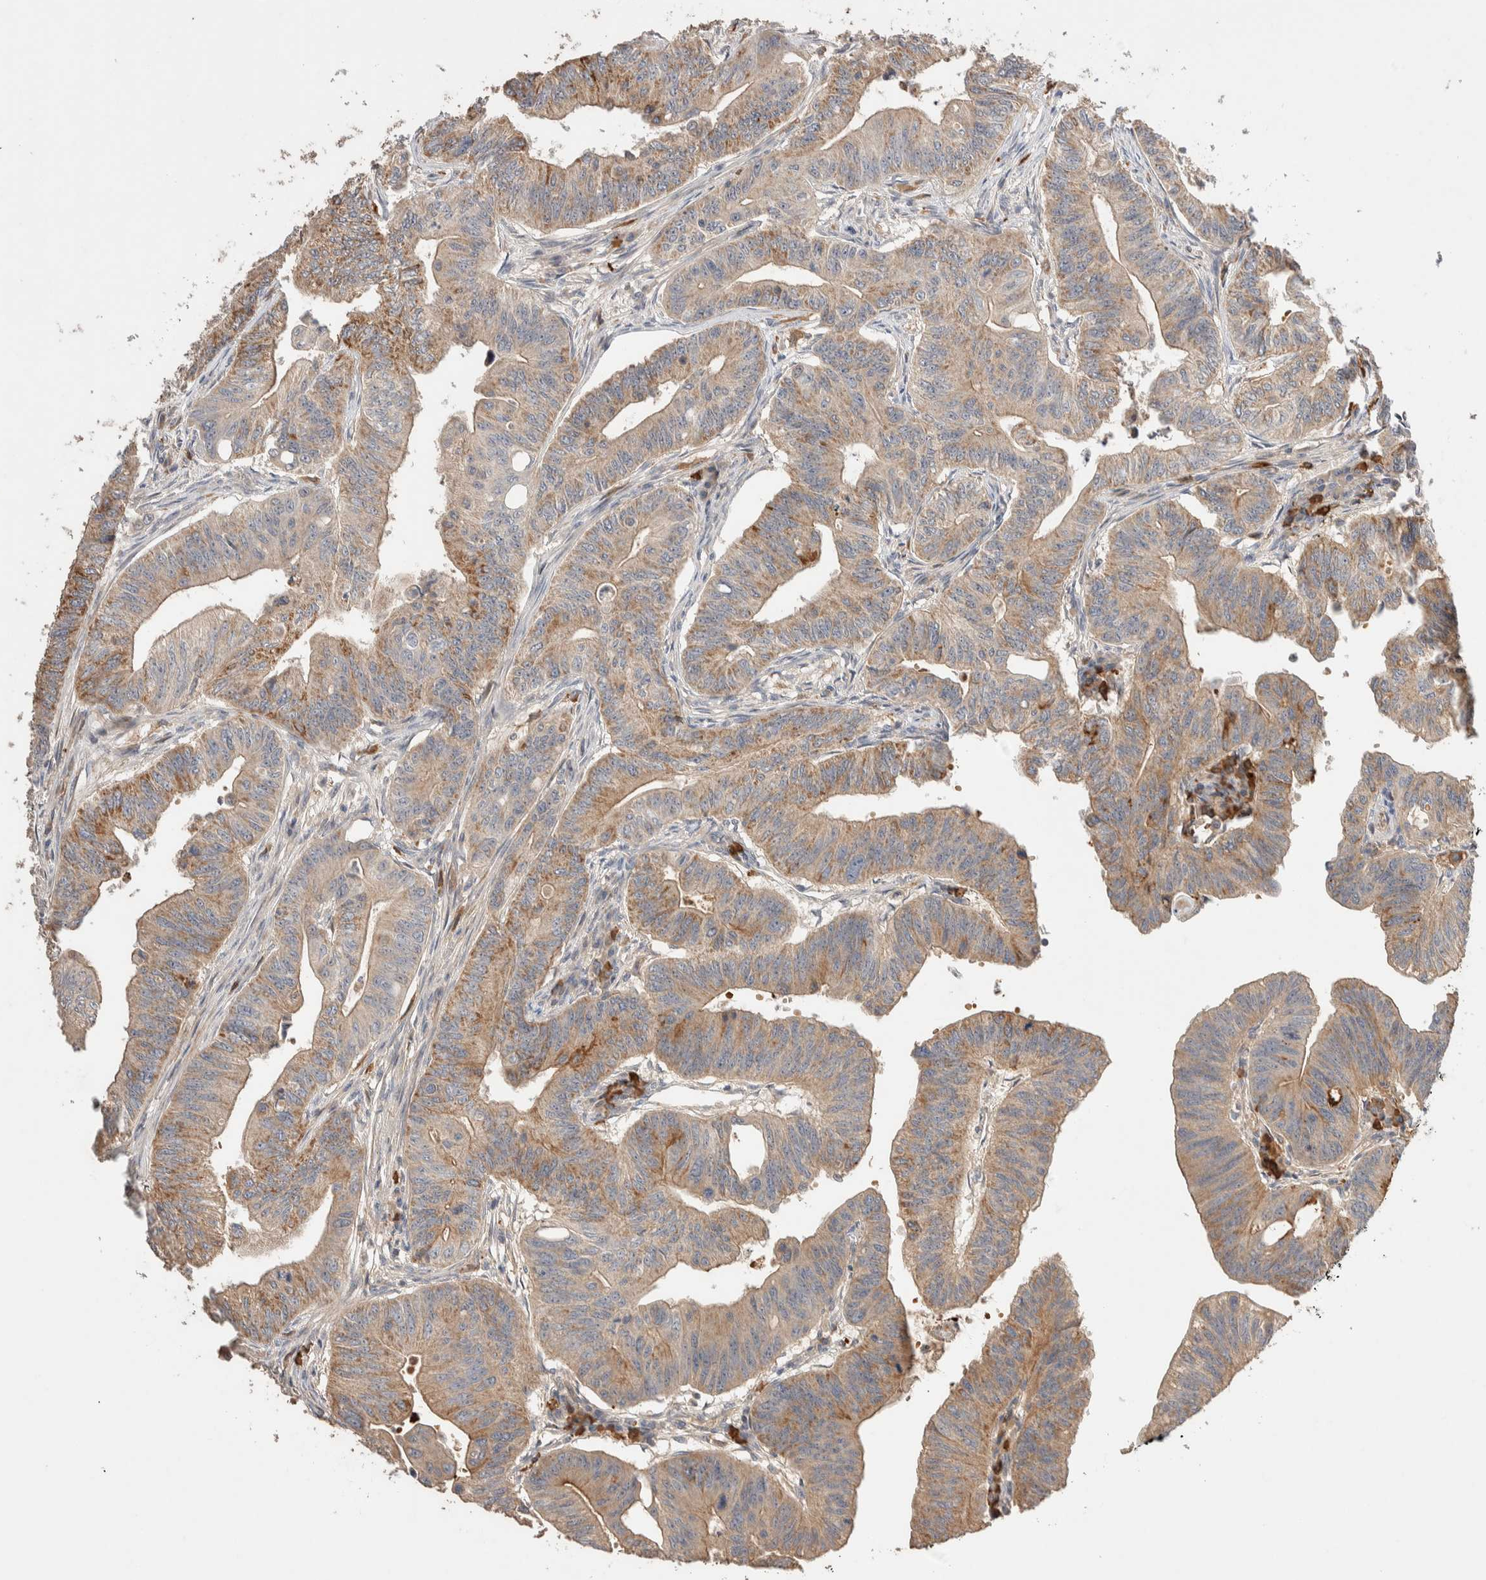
{"staining": {"intensity": "weak", "quantity": ">75%", "location": "cytoplasmic/membranous"}, "tissue": "colorectal cancer", "cell_type": "Tumor cells", "image_type": "cancer", "snomed": [{"axis": "morphology", "description": "Adenoma, NOS"}, {"axis": "morphology", "description": "Adenocarcinoma, NOS"}, {"axis": "topography", "description": "Colon"}], "caption": "The image shows immunohistochemical staining of colorectal cancer (adenoma). There is weak cytoplasmic/membranous staining is present in approximately >75% of tumor cells.", "gene": "WDR91", "patient": {"sex": "male", "age": 79}}